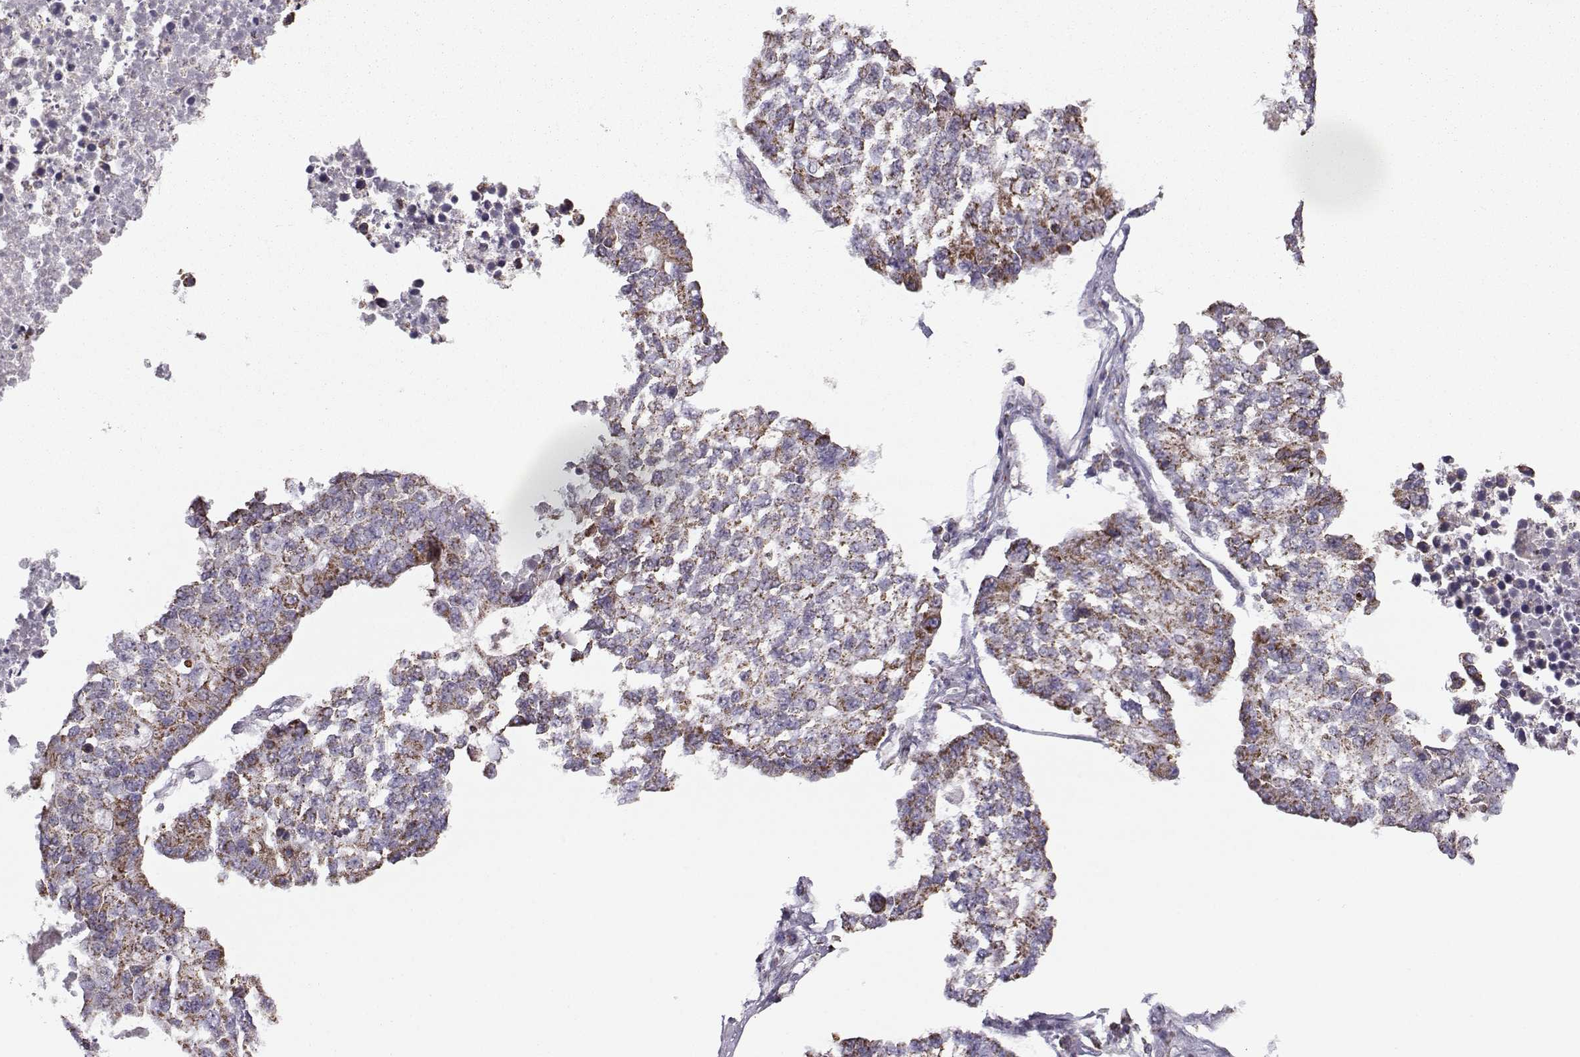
{"staining": {"intensity": "strong", "quantity": "25%-75%", "location": "cytoplasmic/membranous"}, "tissue": "lung cancer", "cell_type": "Tumor cells", "image_type": "cancer", "snomed": [{"axis": "morphology", "description": "Adenocarcinoma, NOS"}, {"axis": "topography", "description": "Lung"}], "caption": "Protein expression analysis of human adenocarcinoma (lung) reveals strong cytoplasmic/membranous expression in approximately 25%-75% of tumor cells.", "gene": "NECAB3", "patient": {"sex": "male", "age": 57}}